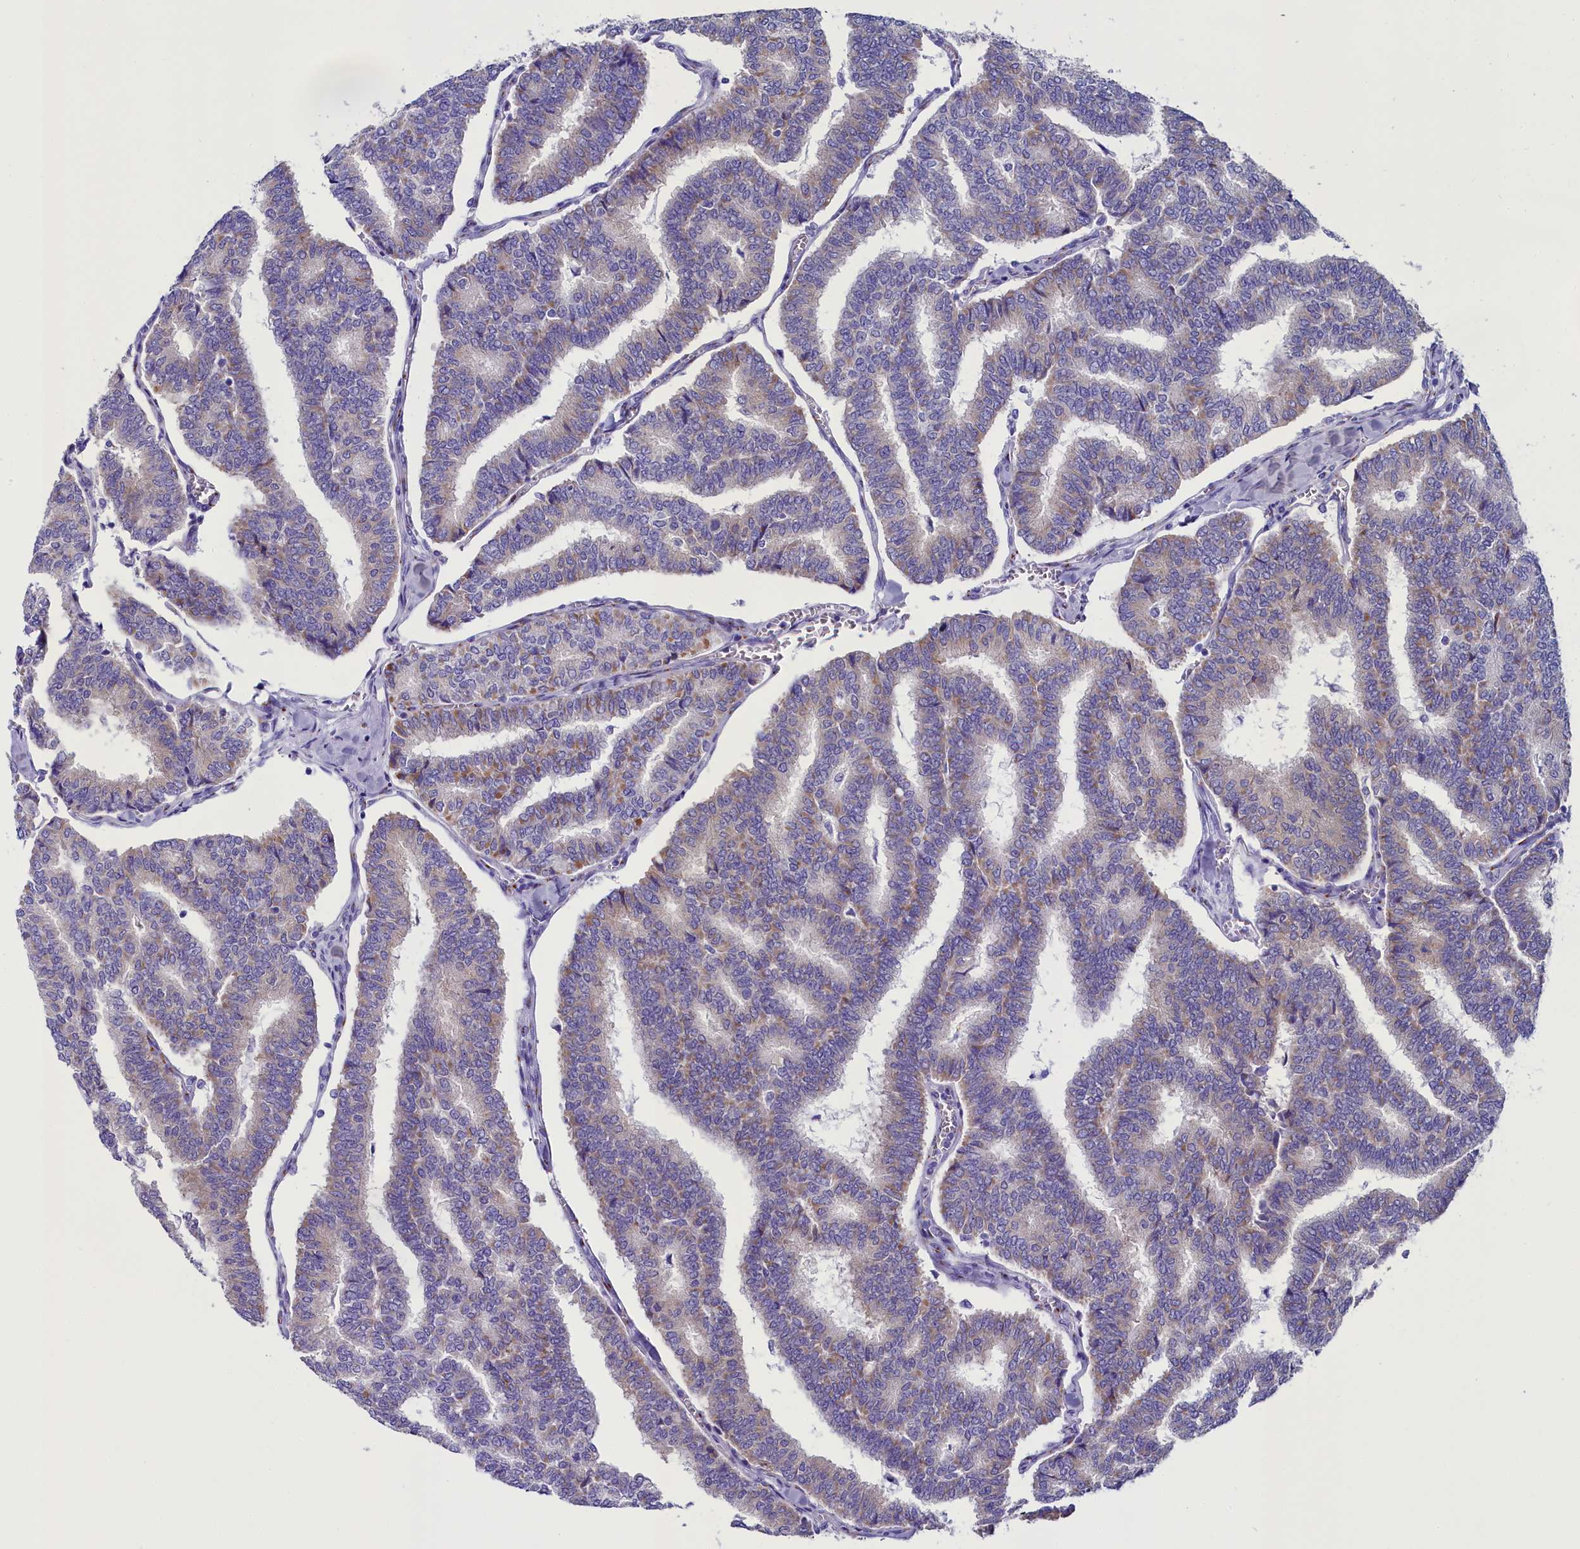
{"staining": {"intensity": "weak", "quantity": "25%-75%", "location": "cytoplasmic/membranous"}, "tissue": "thyroid cancer", "cell_type": "Tumor cells", "image_type": "cancer", "snomed": [{"axis": "morphology", "description": "Papillary adenocarcinoma, NOS"}, {"axis": "topography", "description": "Thyroid gland"}], "caption": "Weak cytoplasmic/membranous positivity is identified in about 25%-75% of tumor cells in thyroid cancer (papillary adenocarcinoma). (Stains: DAB in brown, nuclei in blue, Microscopy: brightfield microscopy at high magnification).", "gene": "AP3B2", "patient": {"sex": "female", "age": 35}}